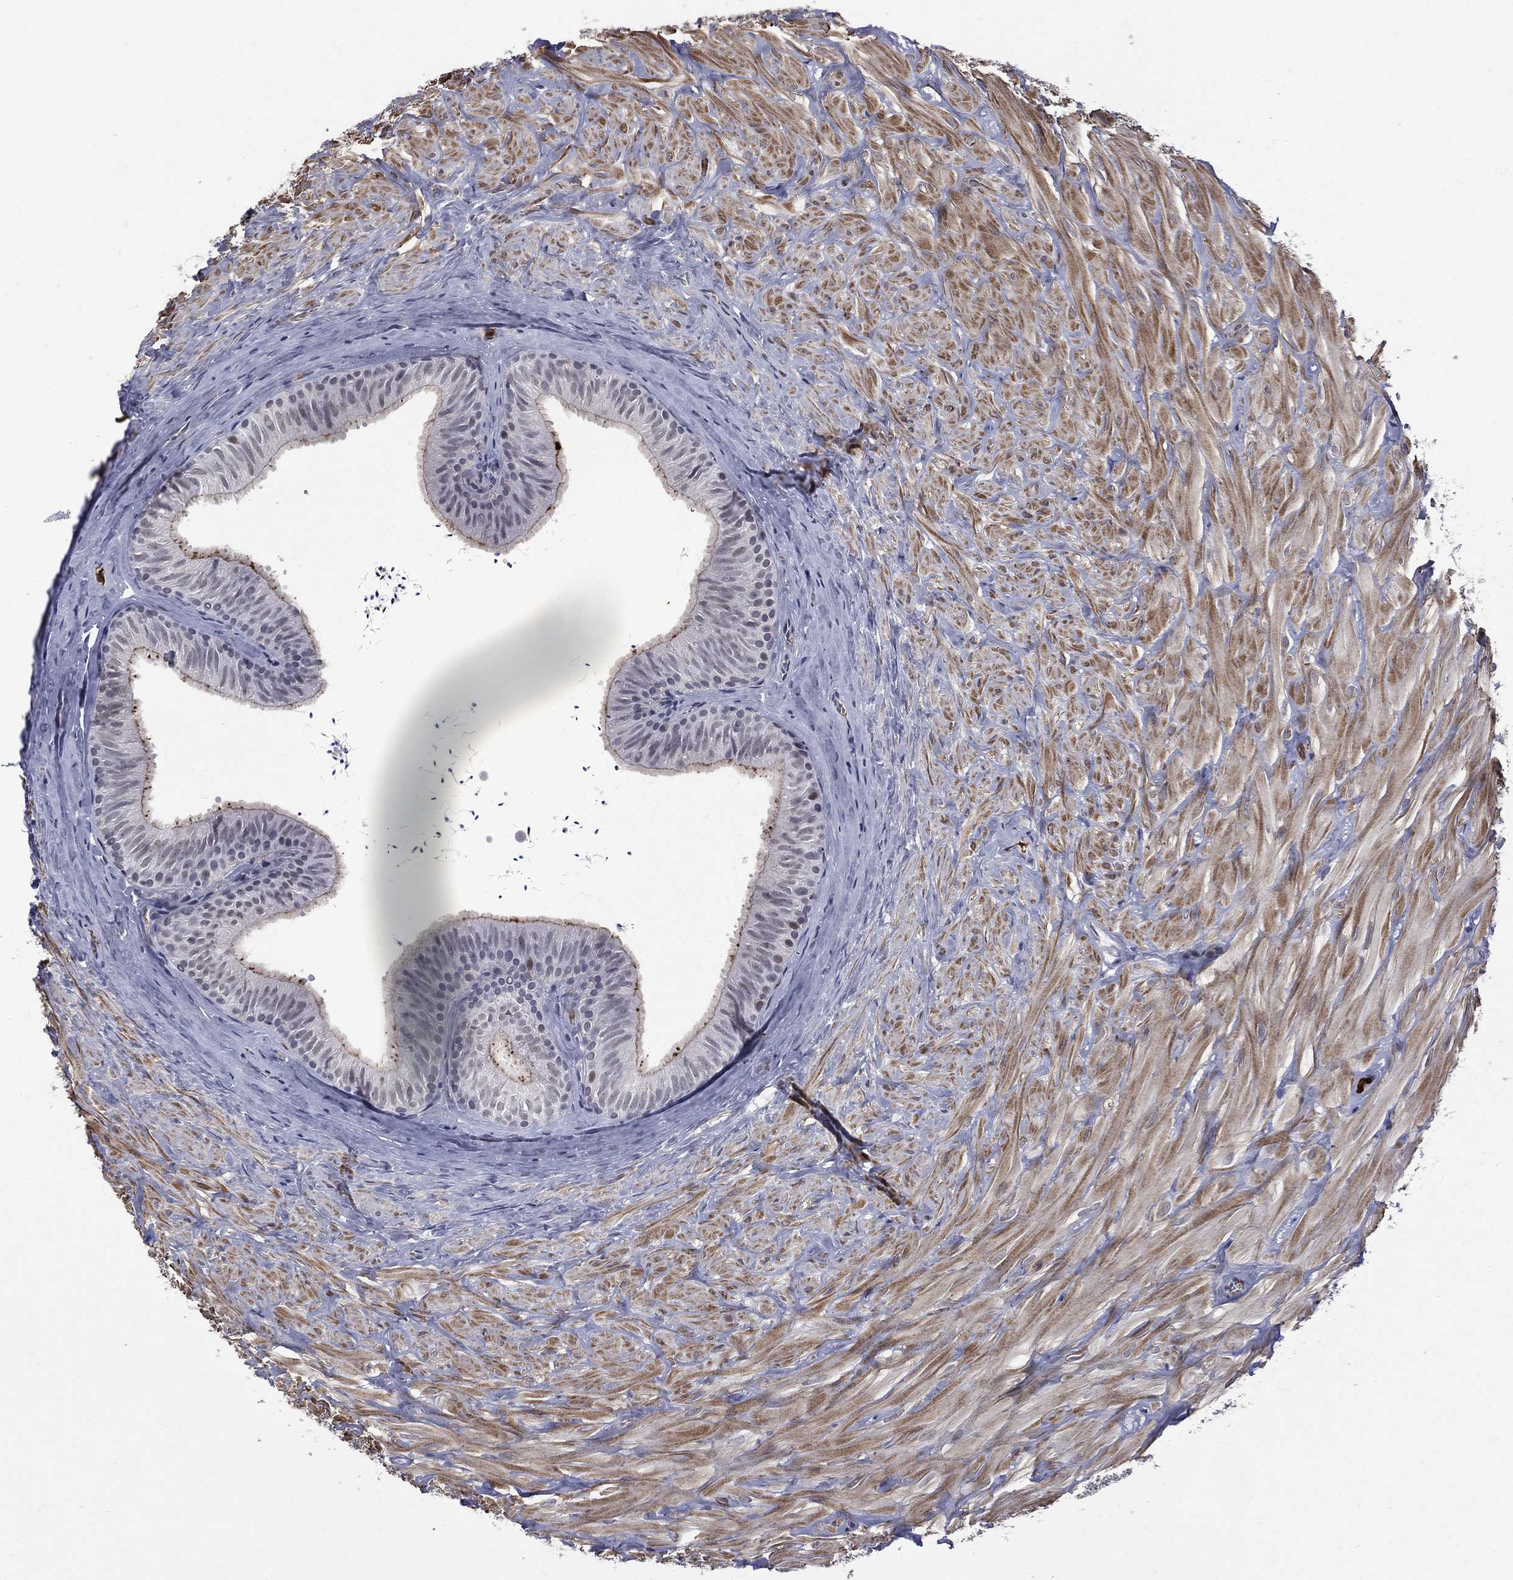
{"staining": {"intensity": "negative", "quantity": "none", "location": "none"}, "tissue": "epididymis", "cell_type": "Glandular cells", "image_type": "normal", "snomed": [{"axis": "morphology", "description": "Normal tissue, NOS"}, {"axis": "topography", "description": "Epididymis"}], "caption": "This is a histopathology image of IHC staining of benign epididymis, which shows no positivity in glandular cells.", "gene": "FGG", "patient": {"sex": "male", "age": 32}}